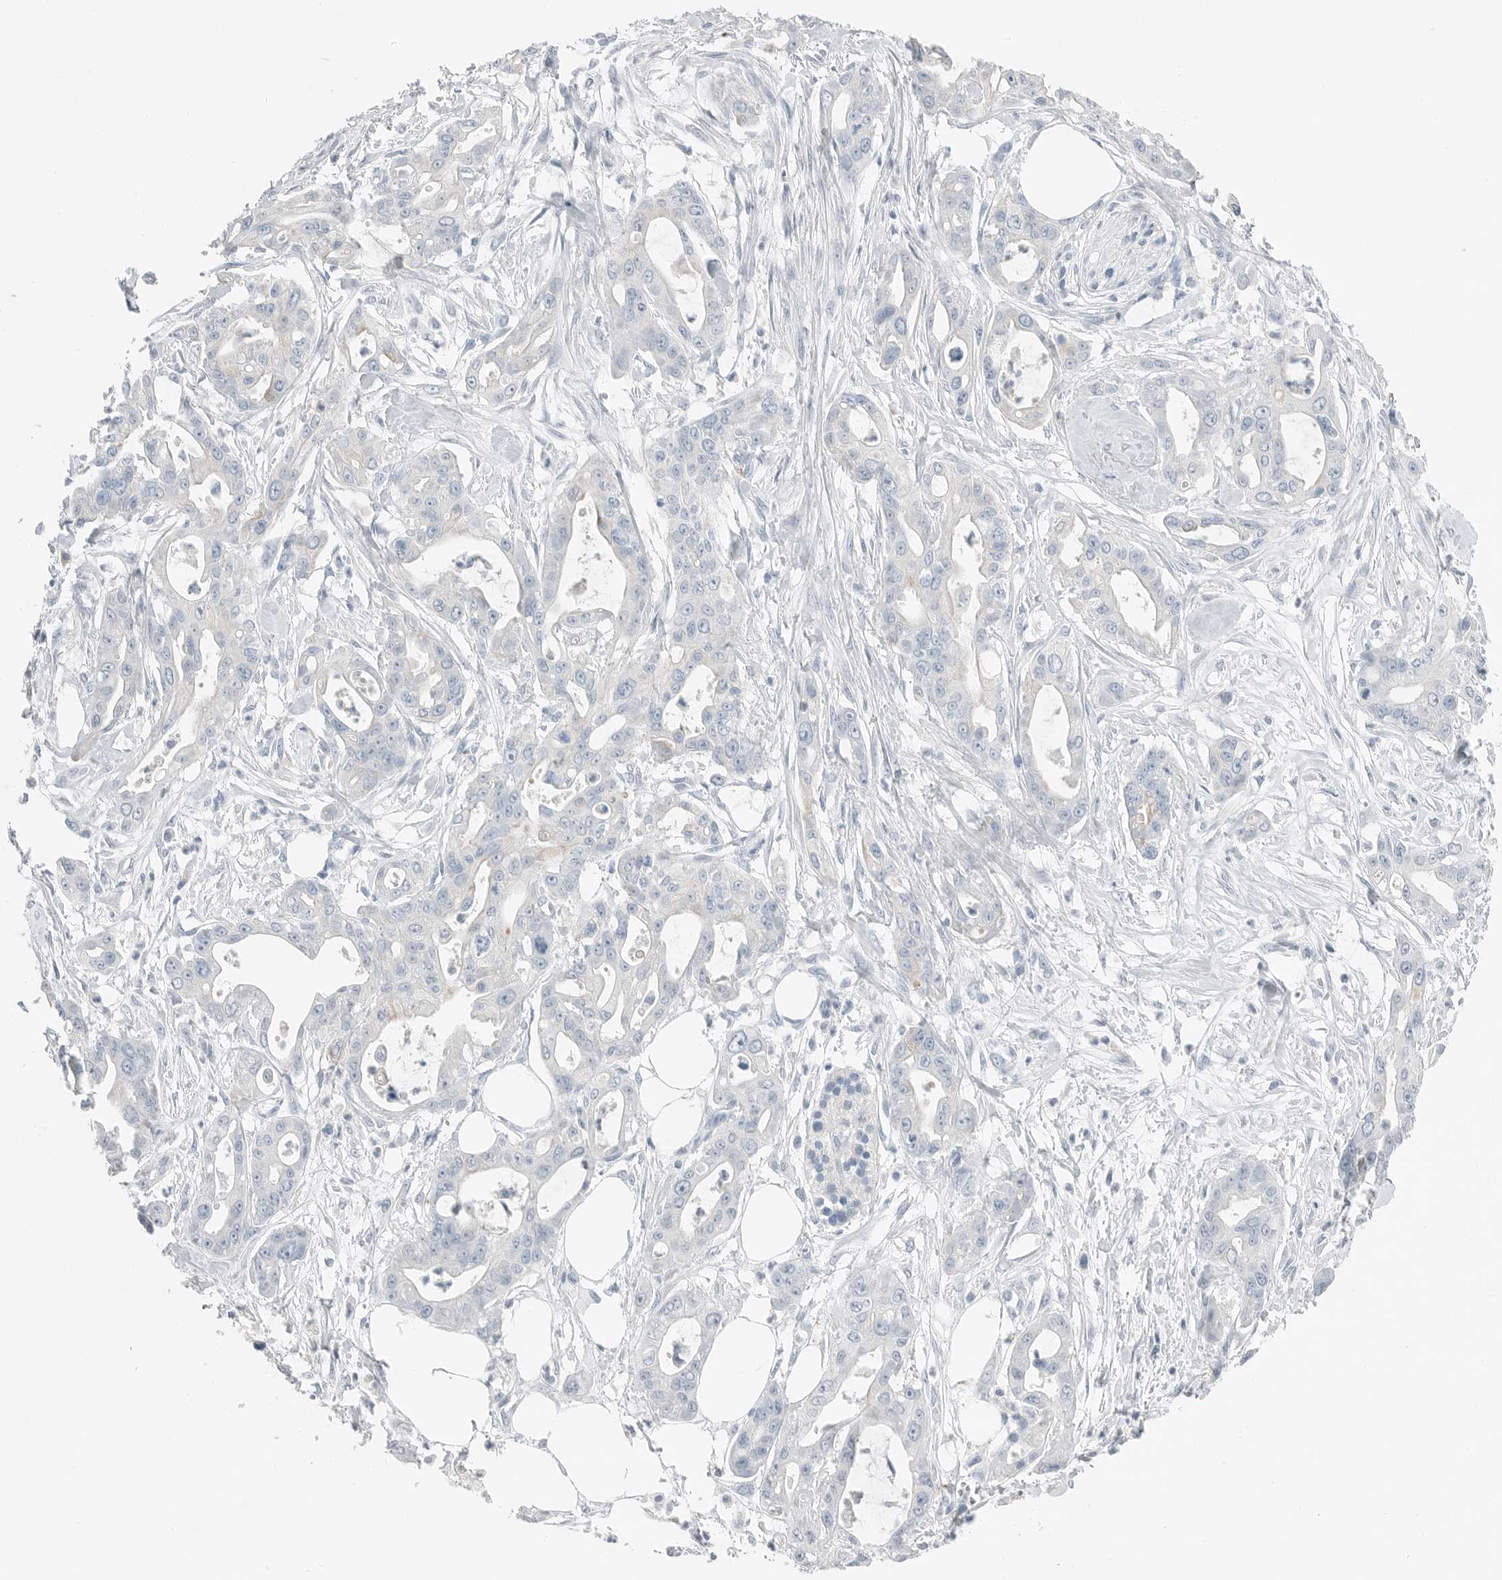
{"staining": {"intensity": "negative", "quantity": "none", "location": "none"}, "tissue": "pancreatic cancer", "cell_type": "Tumor cells", "image_type": "cancer", "snomed": [{"axis": "morphology", "description": "Adenocarcinoma, NOS"}, {"axis": "topography", "description": "Pancreas"}], "caption": "This is an IHC micrograph of adenocarcinoma (pancreatic). There is no expression in tumor cells.", "gene": "SERPINB7", "patient": {"sex": "male", "age": 68}}